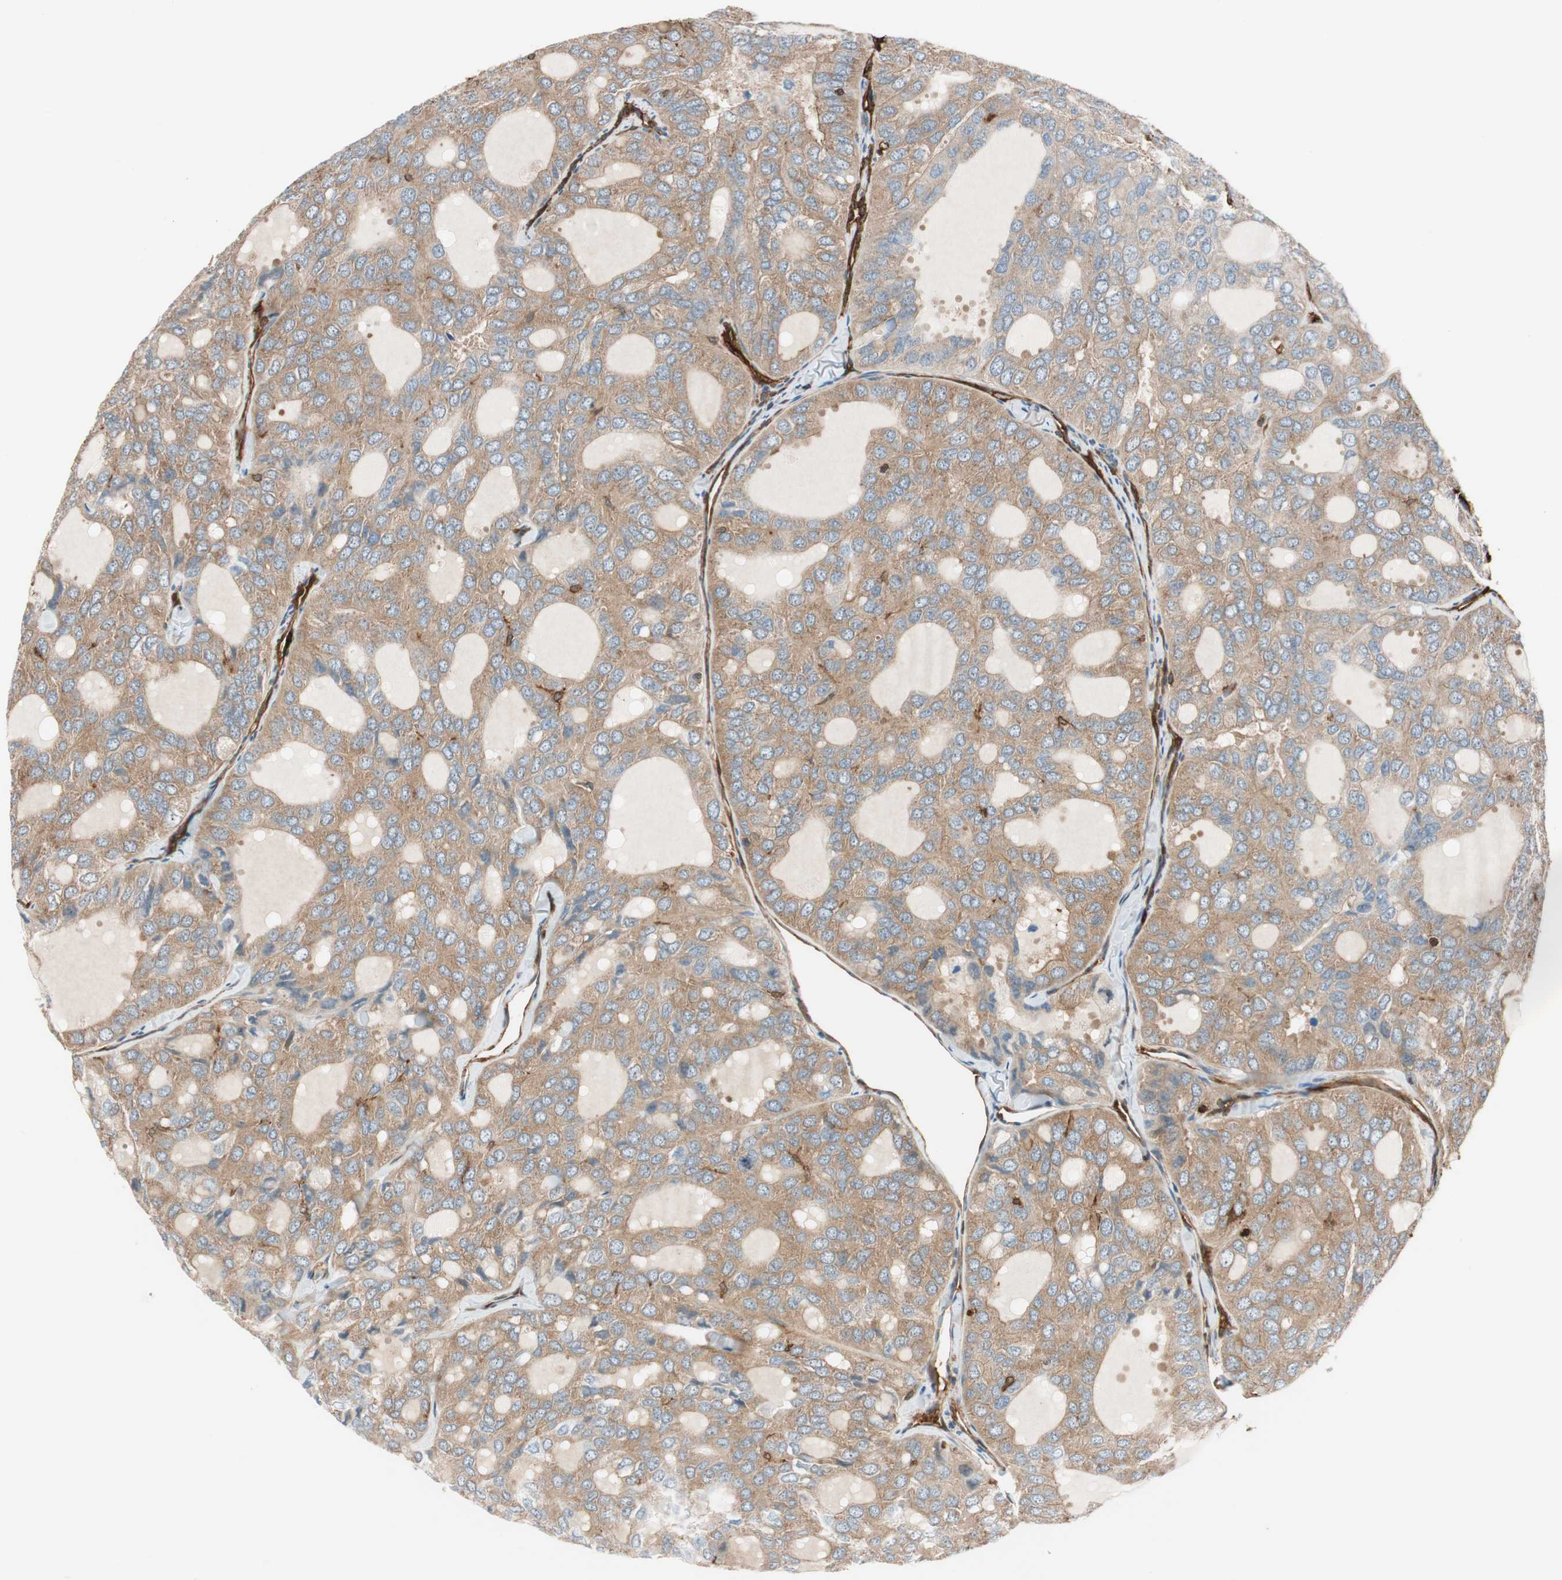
{"staining": {"intensity": "moderate", "quantity": ">75%", "location": "cytoplasmic/membranous"}, "tissue": "thyroid cancer", "cell_type": "Tumor cells", "image_type": "cancer", "snomed": [{"axis": "morphology", "description": "Follicular adenoma carcinoma, NOS"}, {"axis": "topography", "description": "Thyroid gland"}], "caption": "Thyroid follicular adenoma carcinoma was stained to show a protein in brown. There is medium levels of moderate cytoplasmic/membranous positivity in about >75% of tumor cells.", "gene": "VASP", "patient": {"sex": "male", "age": 75}}